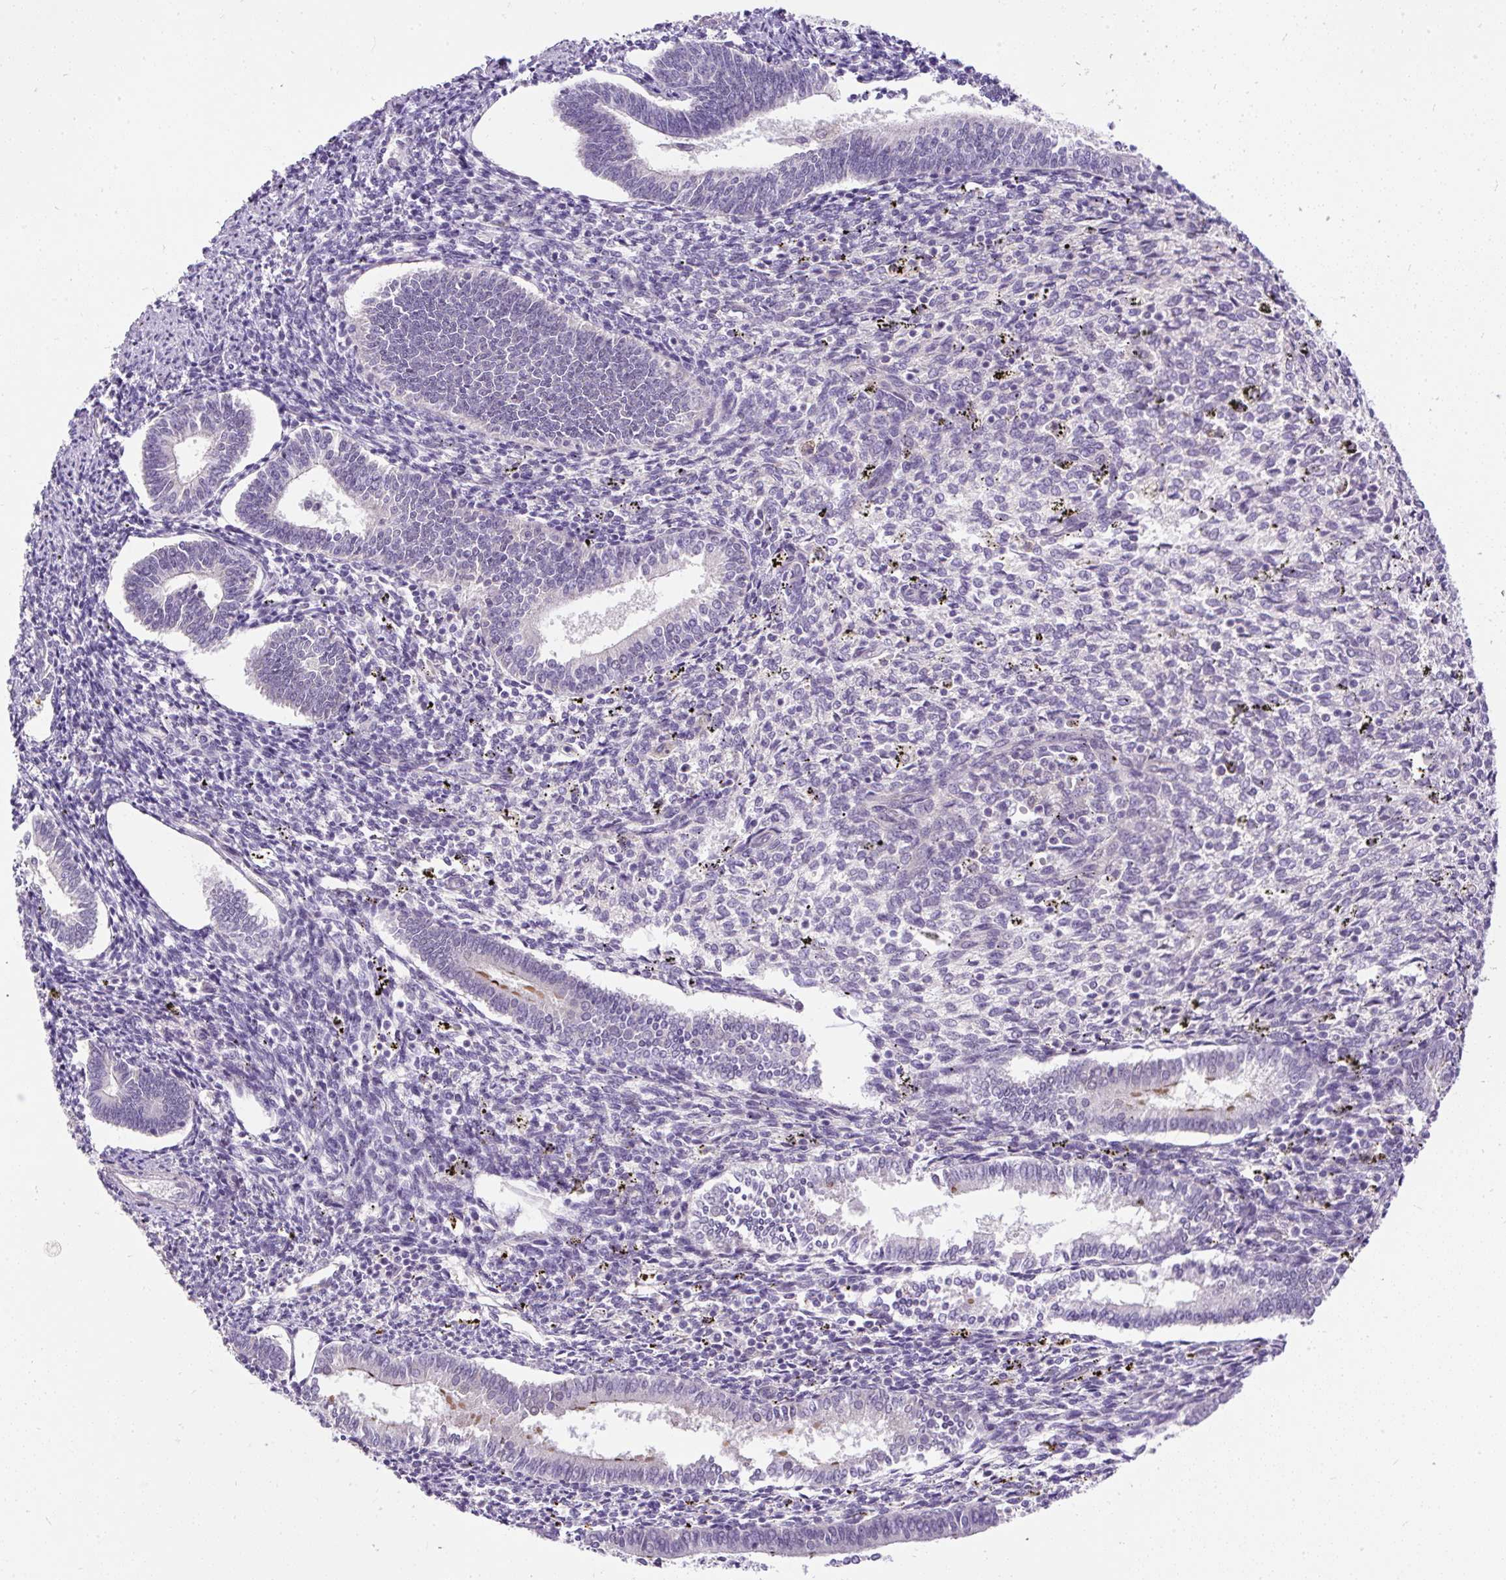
{"staining": {"intensity": "negative", "quantity": "none", "location": "none"}, "tissue": "endometrium", "cell_type": "Cells in endometrial stroma", "image_type": "normal", "snomed": [{"axis": "morphology", "description": "Normal tissue, NOS"}, {"axis": "topography", "description": "Endometrium"}], "caption": "The image reveals no significant positivity in cells in endometrial stroma of endometrium.", "gene": "KRTAP20", "patient": {"sex": "female", "age": 41}}